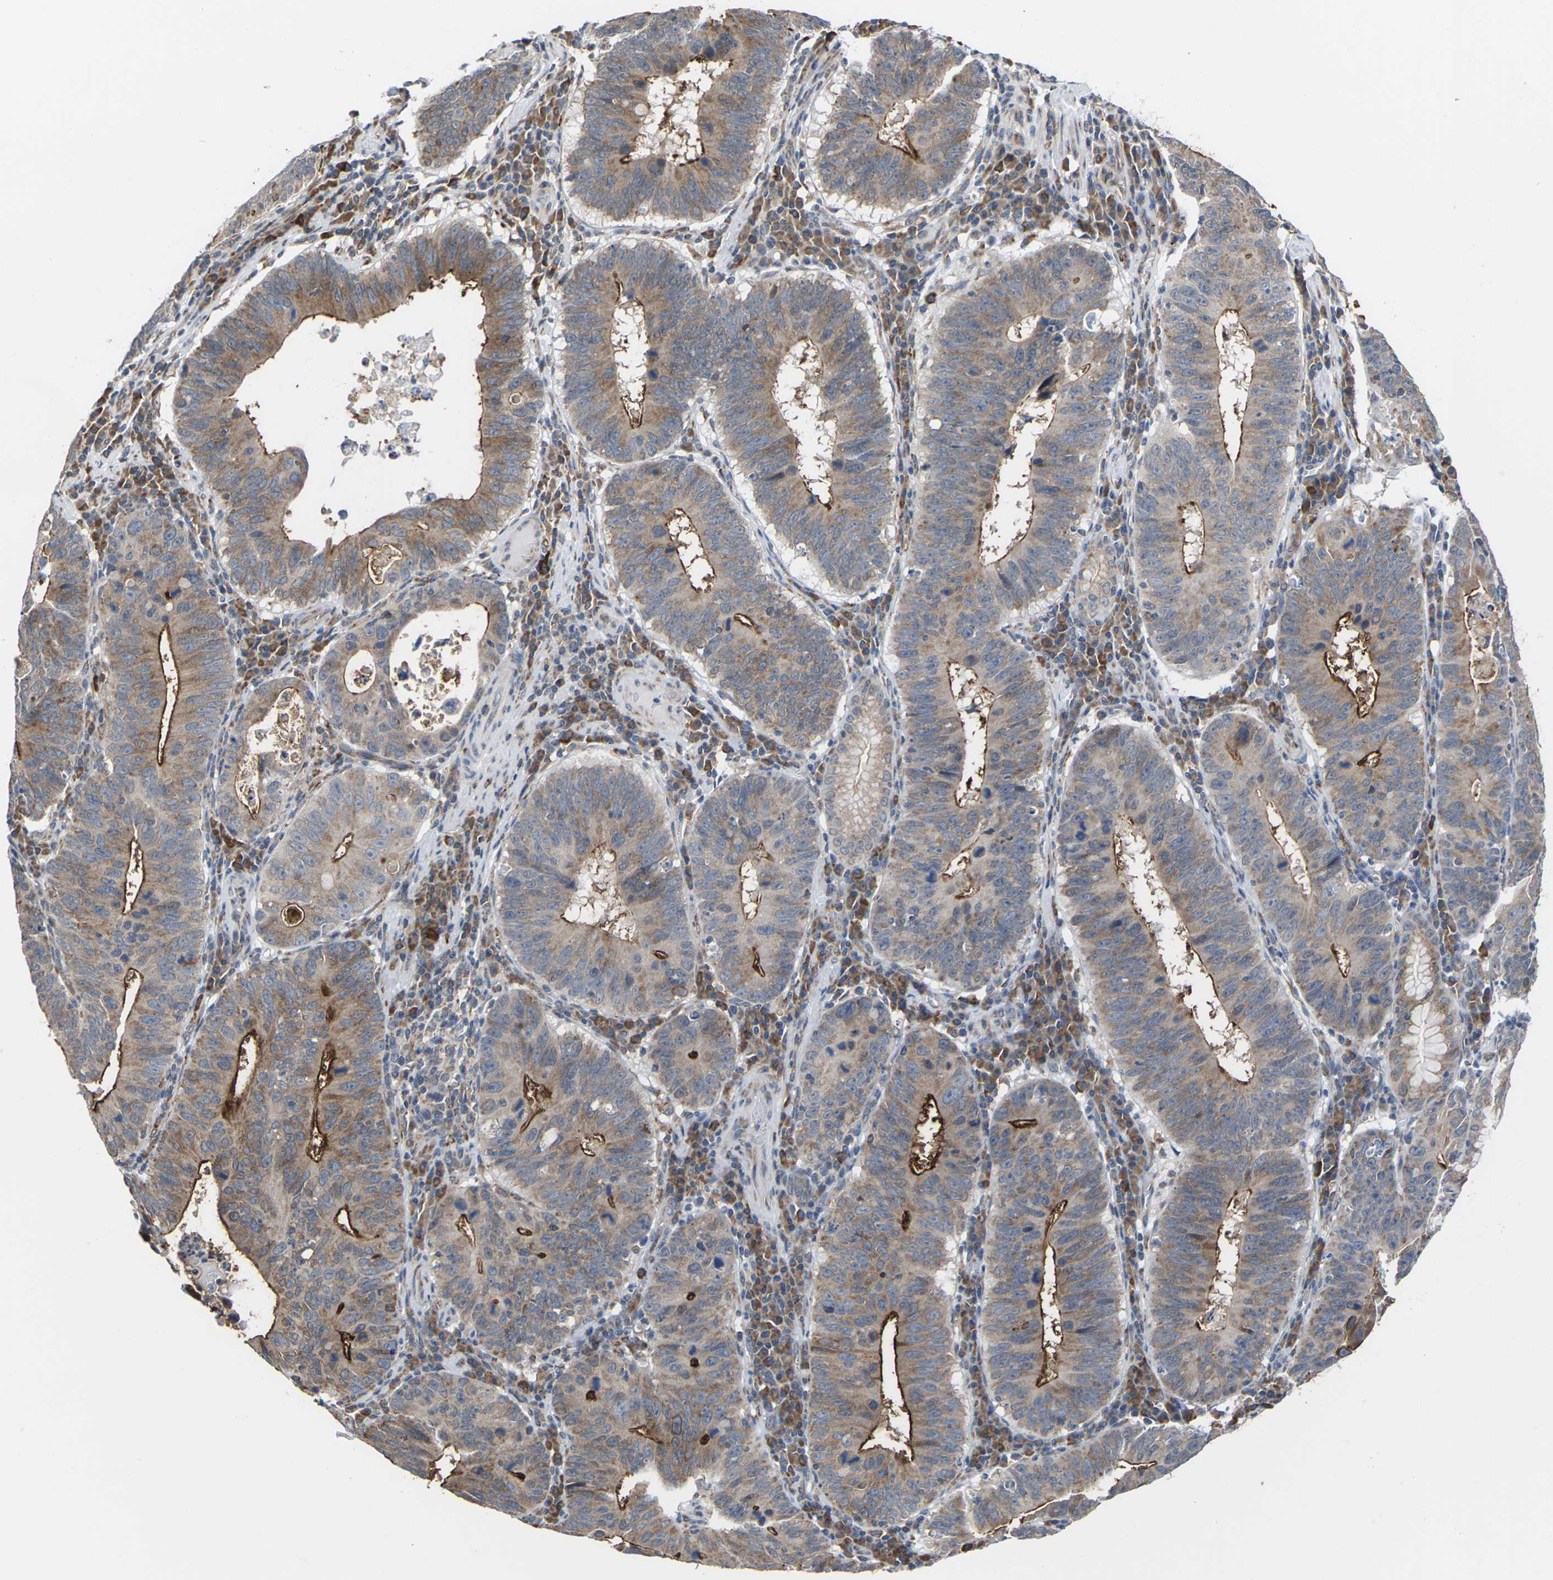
{"staining": {"intensity": "strong", "quantity": "25%-75%", "location": "cytoplasmic/membranous"}, "tissue": "stomach cancer", "cell_type": "Tumor cells", "image_type": "cancer", "snomed": [{"axis": "morphology", "description": "Adenocarcinoma, NOS"}, {"axis": "topography", "description": "Stomach"}], "caption": "Immunohistochemical staining of human stomach cancer exhibits strong cytoplasmic/membranous protein positivity in about 25%-75% of tumor cells. The staining was performed using DAB to visualize the protein expression in brown, while the nuclei were stained in blue with hematoxylin (Magnification: 20x).", "gene": "PDZK1IP1", "patient": {"sex": "male", "age": 59}}